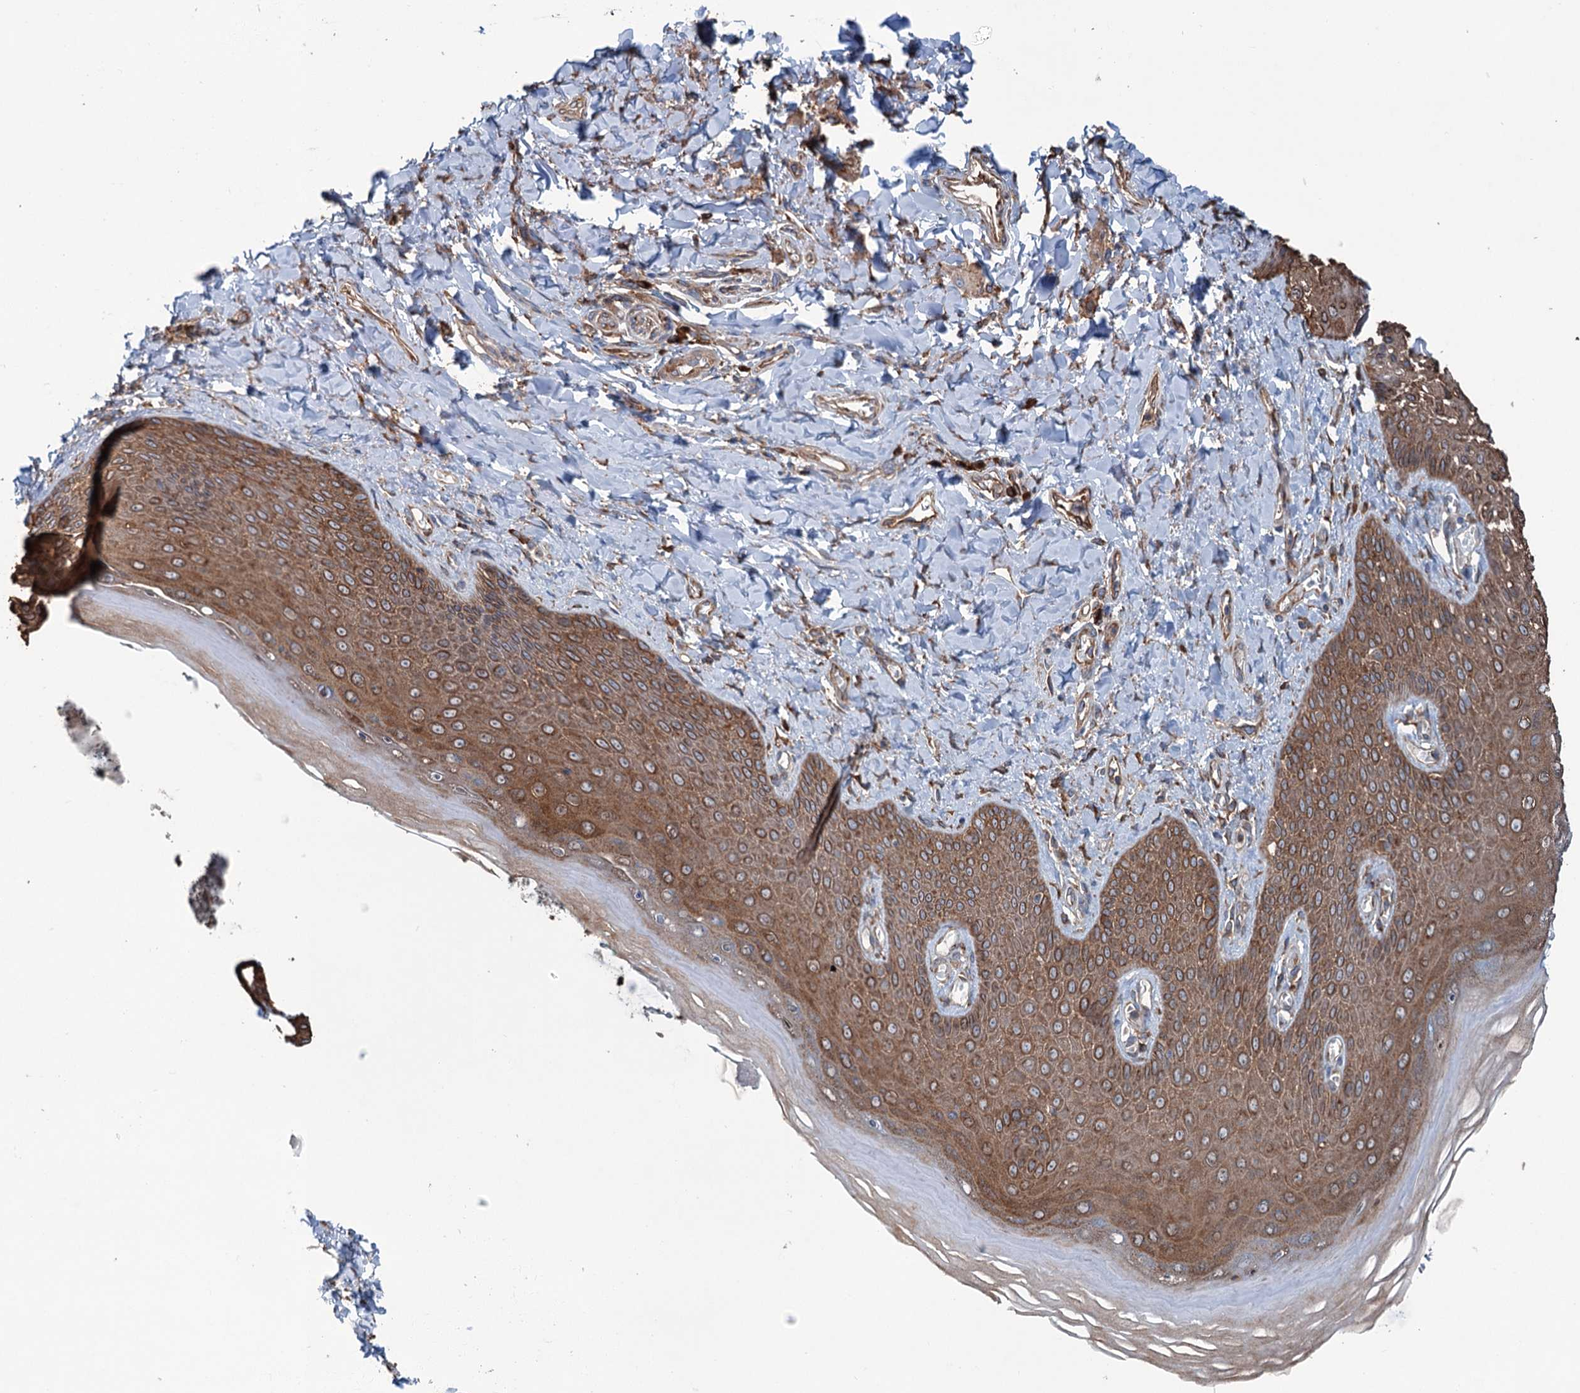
{"staining": {"intensity": "moderate", "quantity": ">75%", "location": "cytoplasmic/membranous"}, "tissue": "skin", "cell_type": "Epidermal cells", "image_type": "normal", "snomed": [{"axis": "morphology", "description": "Normal tissue, NOS"}, {"axis": "topography", "description": "Anal"}], "caption": "Skin was stained to show a protein in brown. There is medium levels of moderate cytoplasmic/membranous expression in approximately >75% of epidermal cells. (DAB (3,3'-diaminobenzidine) IHC, brown staining for protein, blue staining for nuclei).", "gene": "CALCOCO1", "patient": {"sex": "male", "age": 78}}